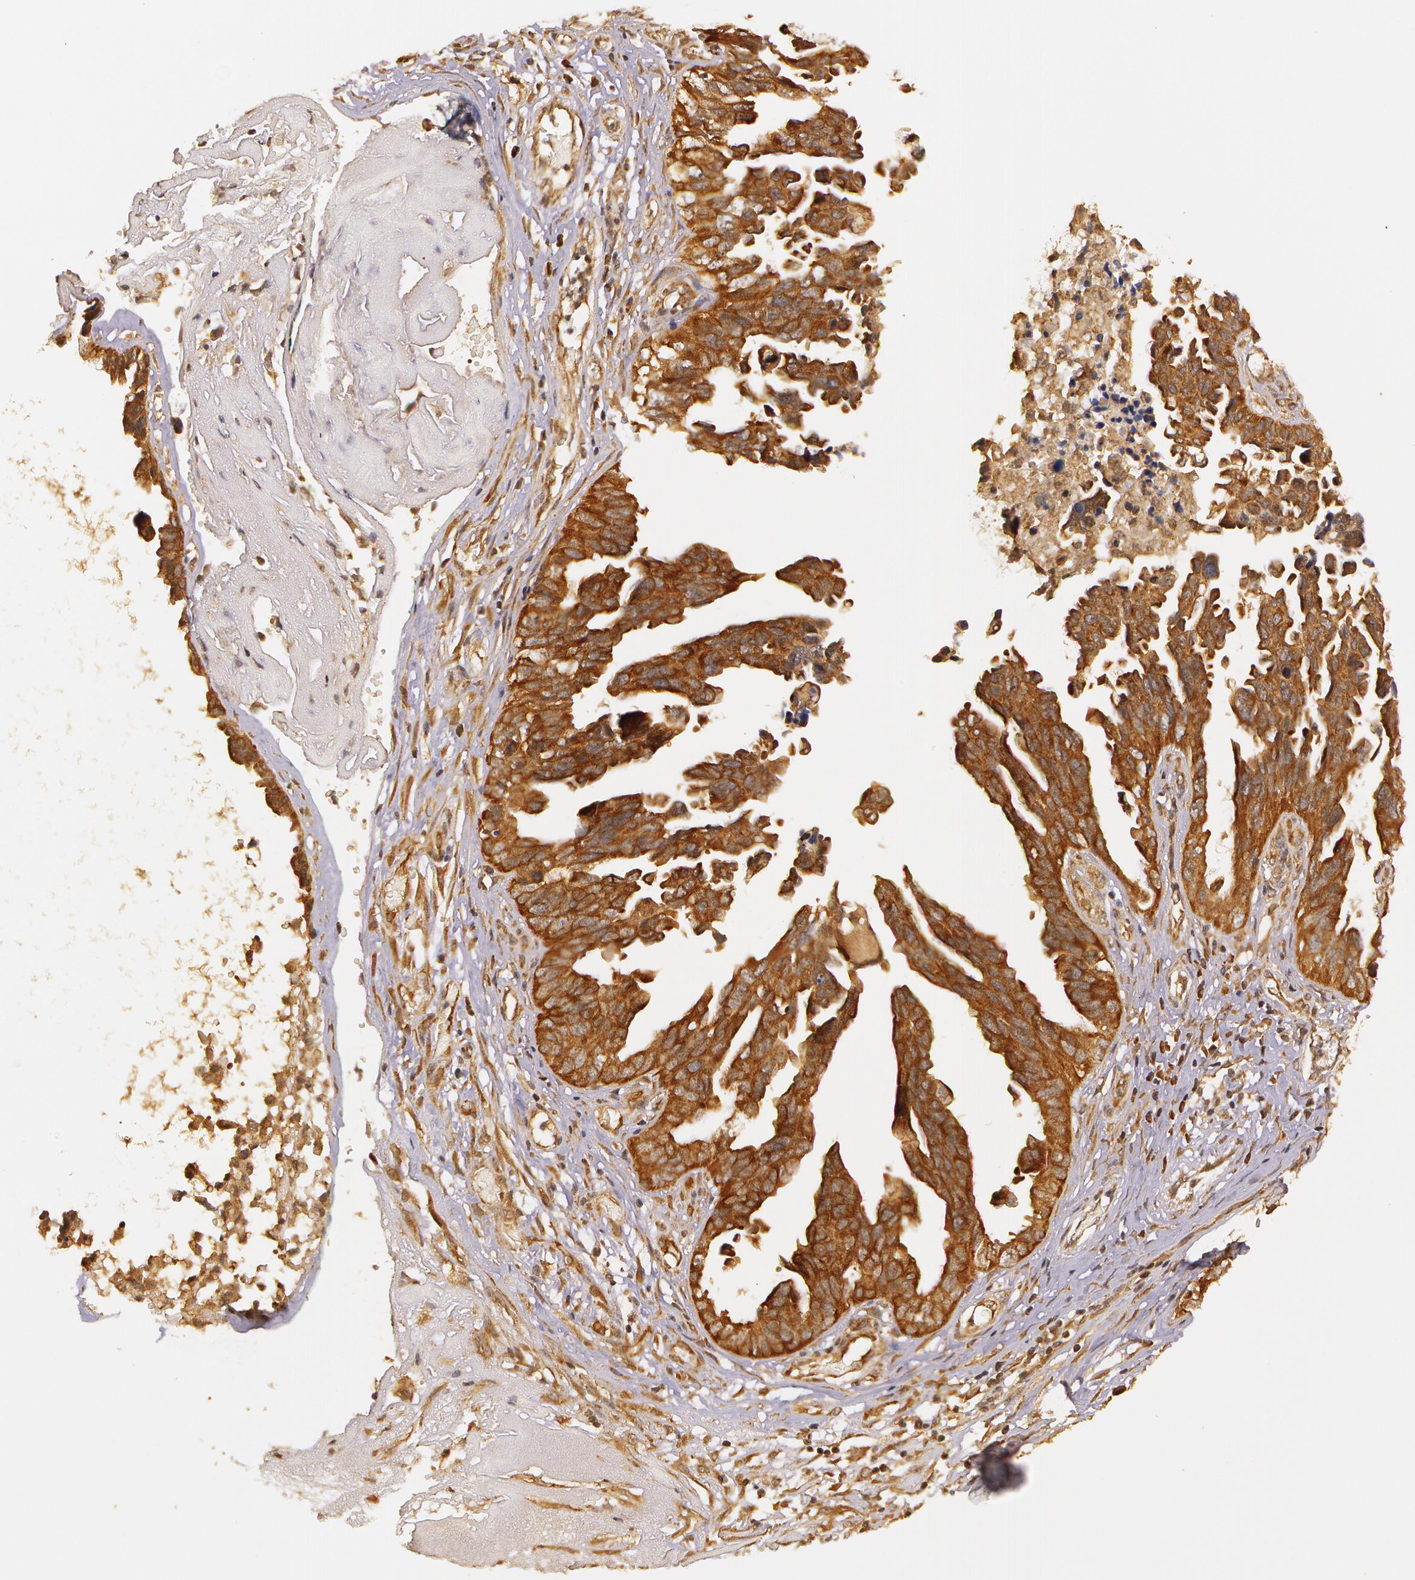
{"staining": {"intensity": "moderate", "quantity": ">75%", "location": "cytoplasmic/membranous"}, "tissue": "ovarian cancer", "cell_type": "Tumor cells", "image_type": "cancer", "snomed": [{"axis": "morphology", "description": "Cystadenocarcinoma, serous, NOS"}, {"axis": "topography", "description": "Ovary"}], "caption": "A brown stain labels moderate cytoplasmic/membranous expression of a protein in ovarian cancer tumor cells.", "gene": "ASCC2", "patient": {"sex": "female", "age": 64}}